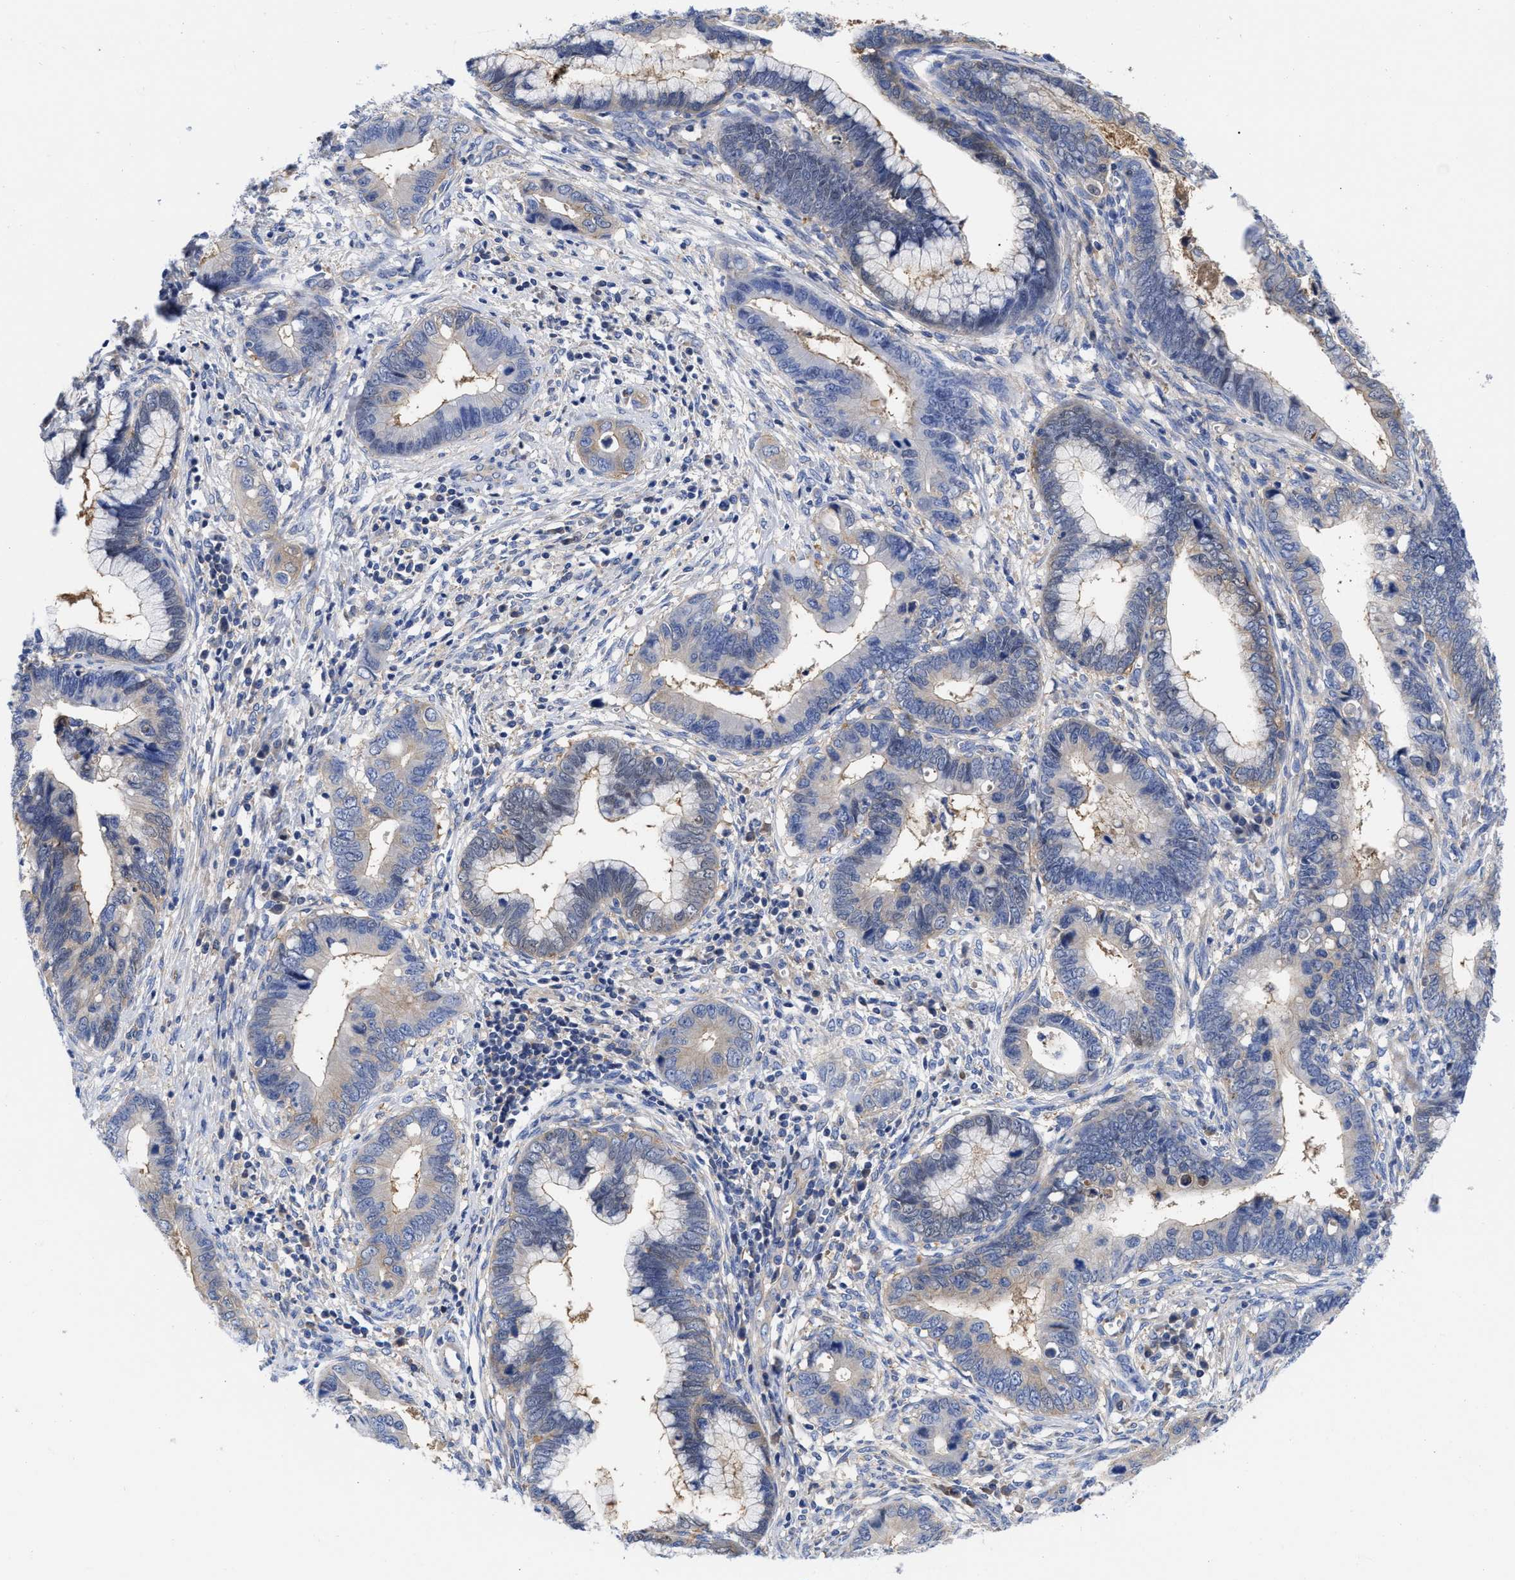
{"staining": {"intensity": "negative", "quantity": "none", "location": "none"}, "tissue": "cervical cancer", "cell_type": "Tumor cells", "image_type": "cancer", "snomed": [{"axis": "morphology", "description": "Adenocarcinoma, NOS"}, {"axis": "topography", "description": "Cervix"}], "caption": "DAB (3,3'-diaminobenzidine) immunohistochemical staining of human cervical cancer exhibits no significant expression in tumor cells.", "gene": "RBKS", "patient": {"sex": "female", "age": 44}}